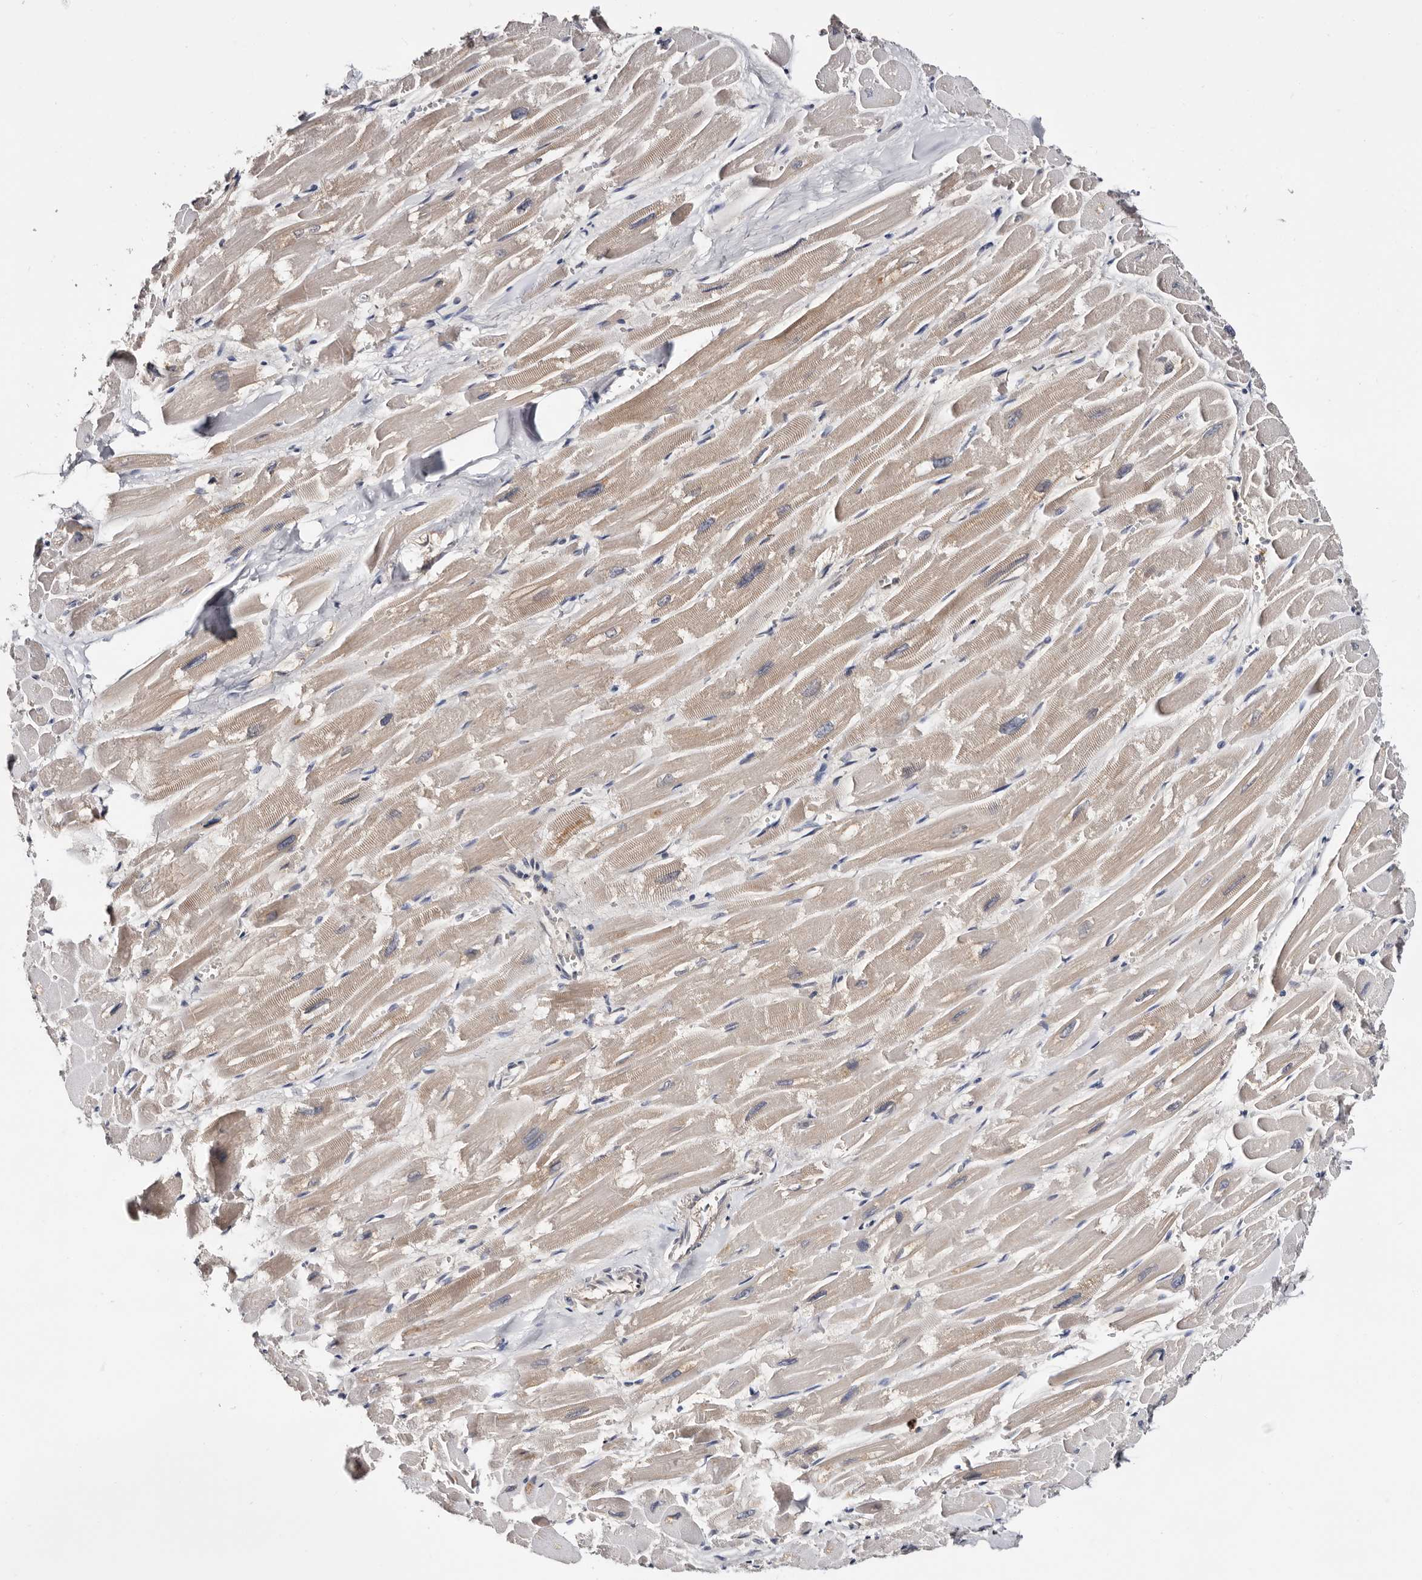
{"staining": {"intensity": "weak", "quantity": "25%-75%", "location": "cytoplasmic/membranous"}, "tissue": "heart muscle", "cell_type": "Cardiomyocytes", "image_type": "normal", "snomed": [{"axis": "morphology", "description": "Normal tissue, NOS"}, {"axis": "topography", "description": "Heart"}], "caption": "Protein staining of benign heart muscle shows weak cytoplasmic/membranous positivity in about 25%-75% of cardiomyocytes. Immunohistochemistry stains the protein of interest in brown and the nuclei are stained blue.", "gene": "TP53I3", "patient": {"sex": "male", "age": 54}}